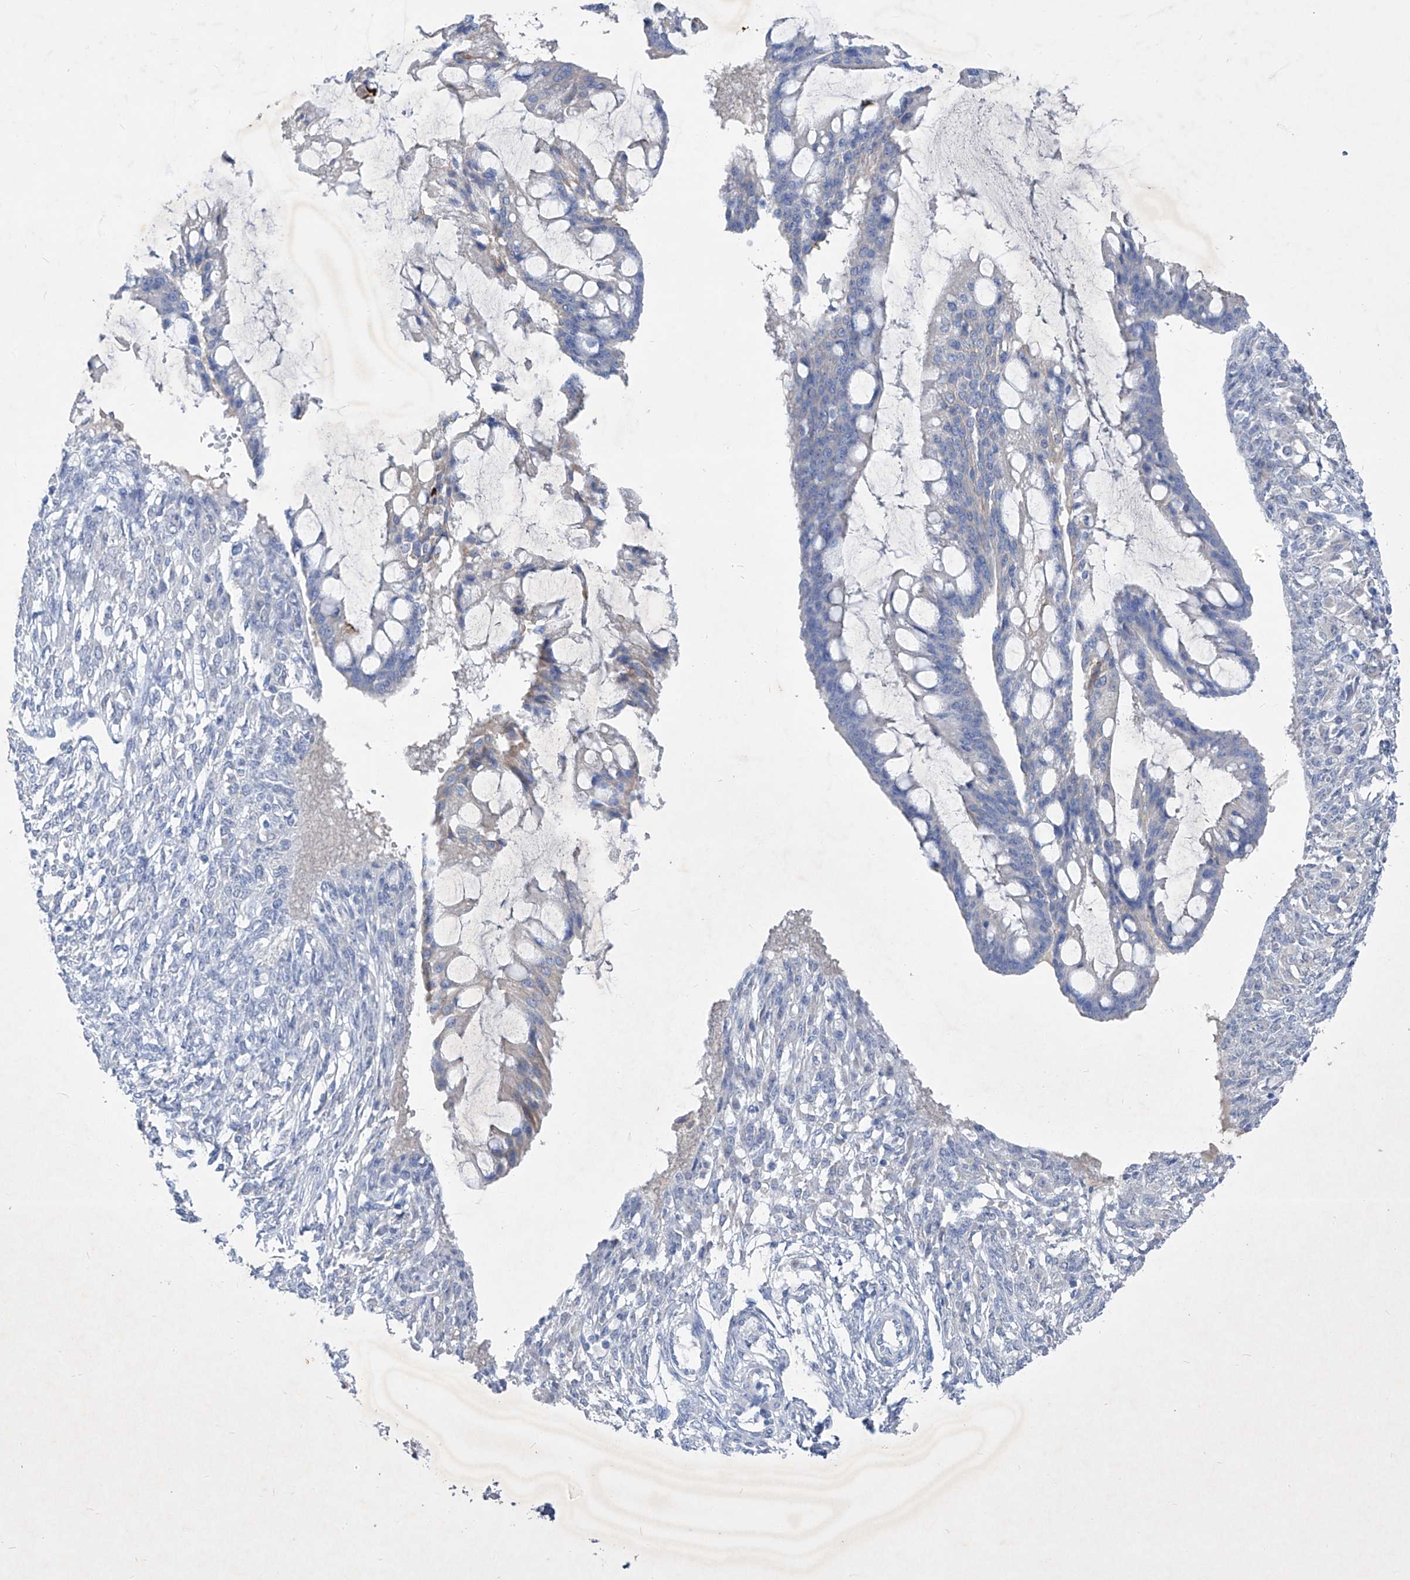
{"staining": {"intensity": "negative", "quantity": "none", "location": "none"}, "tissue": "ovarian cancer", "cell_type": "Tumor cells", "image_type": "cancer", "snomed": [{"axis": "morphology", "description": "Cystadenocarcinoma, mucinous, NOS"}, {"axis": "topography", "description": "Ovary"}], "caption": "A photomicrograph of human ovarian cancer (mucinous cystadenocarcinoma) is negative for staining in tumor cells. (Immunohistochemistry (ihc), brightfield microscopy, high magnification).", "gene": "FRS3", "patient": {"sex": "female", "age": 73}}